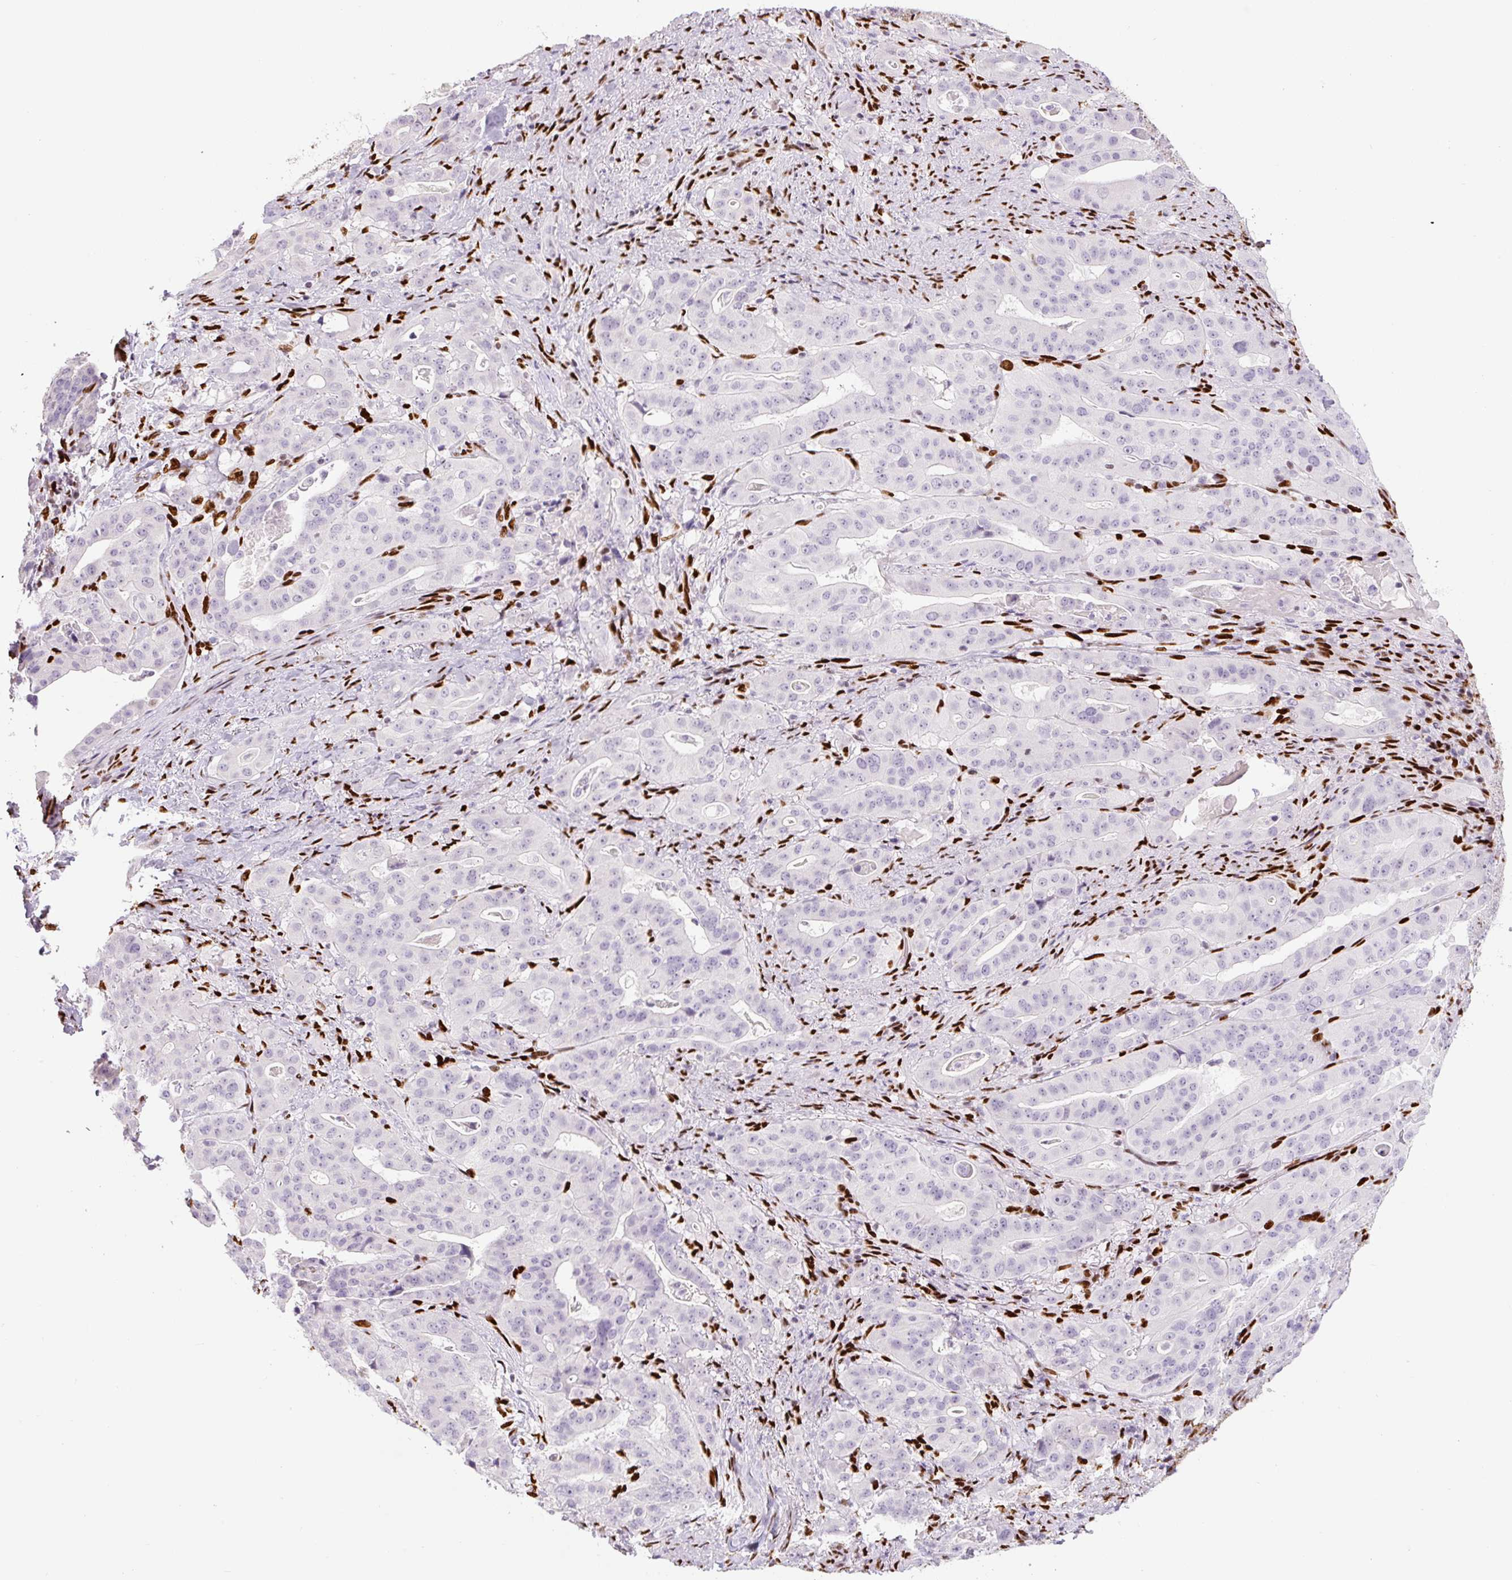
{"staining": {"intensity": "negative", "quantity": "none", "location": "none"}, "tissue": "stomach cancer", "cell_type": "Tumor cells", "image_type": "cancer", "snomed": [{"axis": "morphology", "description": "Adenocarcinoma, NOS"}, {"axis": "topography", "description": "Stomach"}], "caption": "Human stomach cancer stained for a protein using immunohistochemistry shows no positivity in tumor cells.", "gene": "ZEB1", "patient": {"sex": "male", "age": 48}}